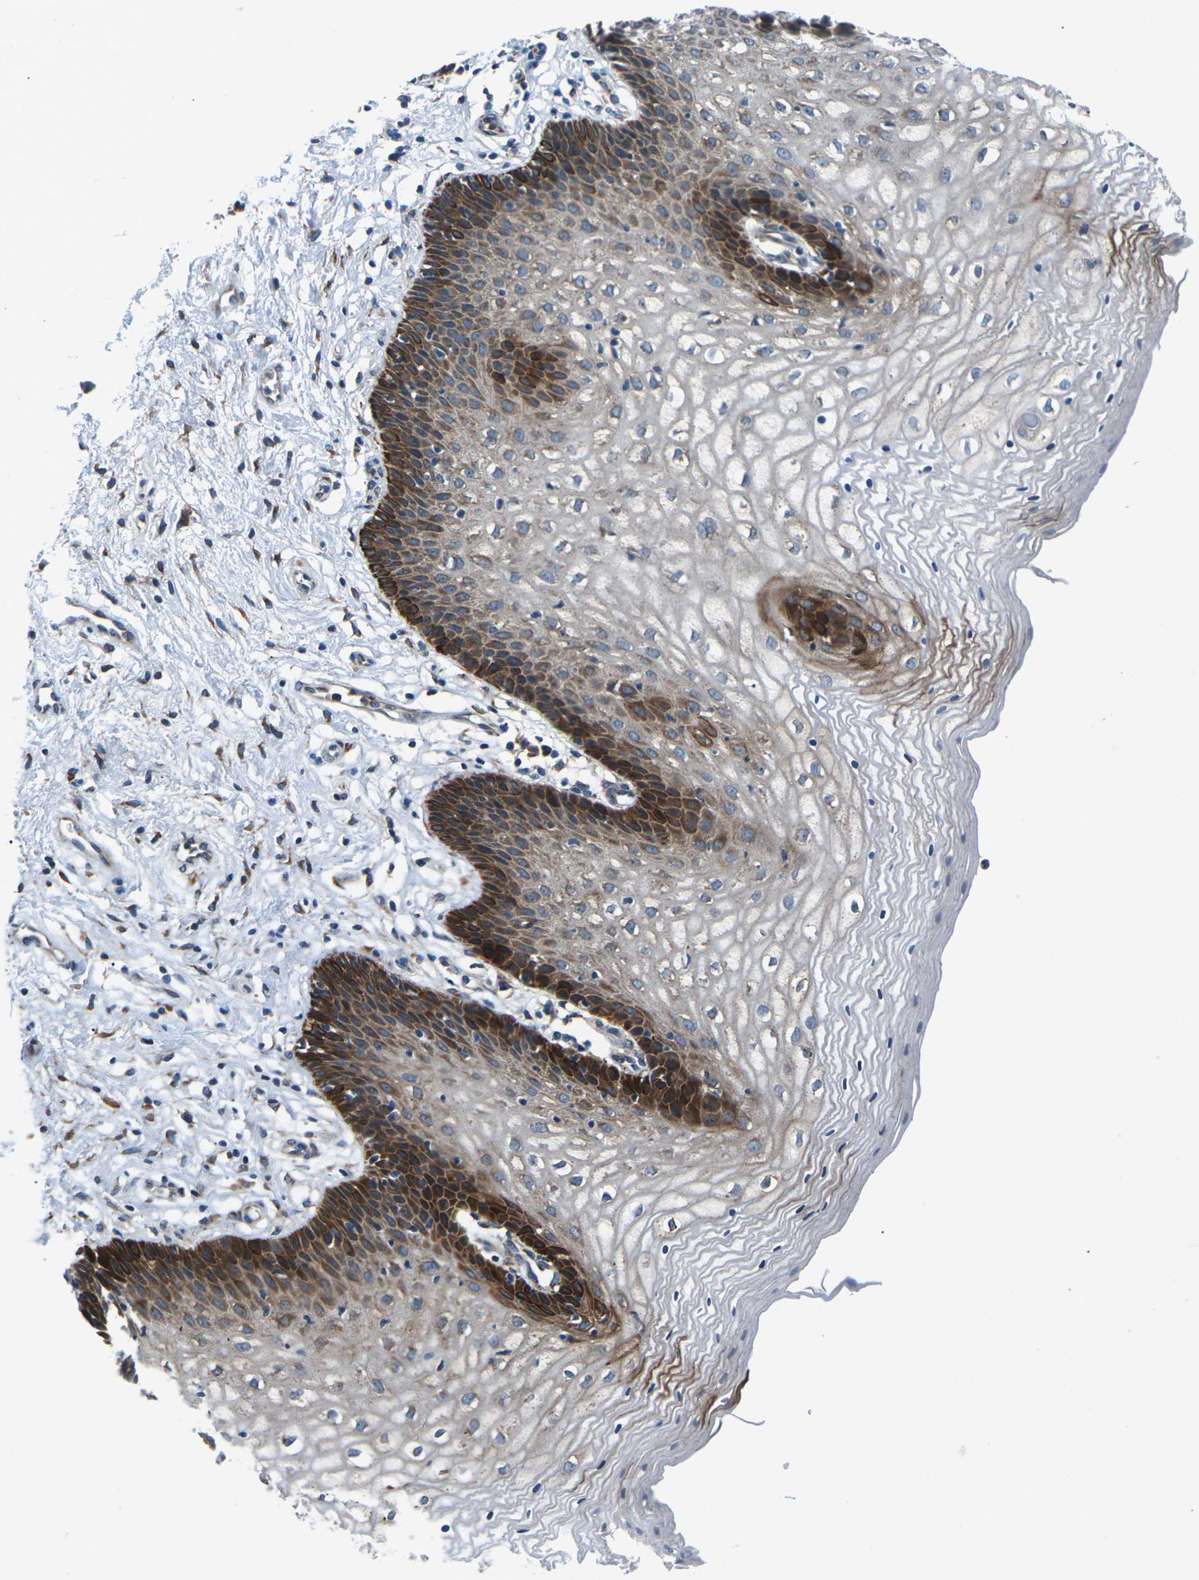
{"staining": {"intensity": "strong", "quantity": "25%-75%", "location": "cytoplasmic/membranous"}, "tissue": "vagina", "cell_type": "Squamous epithelial cells", "image_type": "normal", "snomed": [{"axis": "morphology", "description": "Normal tissue, NOS"}, {"axis": "topography", "description": "Vagina"}], "caption": "Protein expression analysis of benign vagina demonstrates strong cytoplasmic/membranous staining in about 25%-75% of squamous epithelial cells.", "gene": "GABRP", "patient": {"sex": "female", "age": 34}}